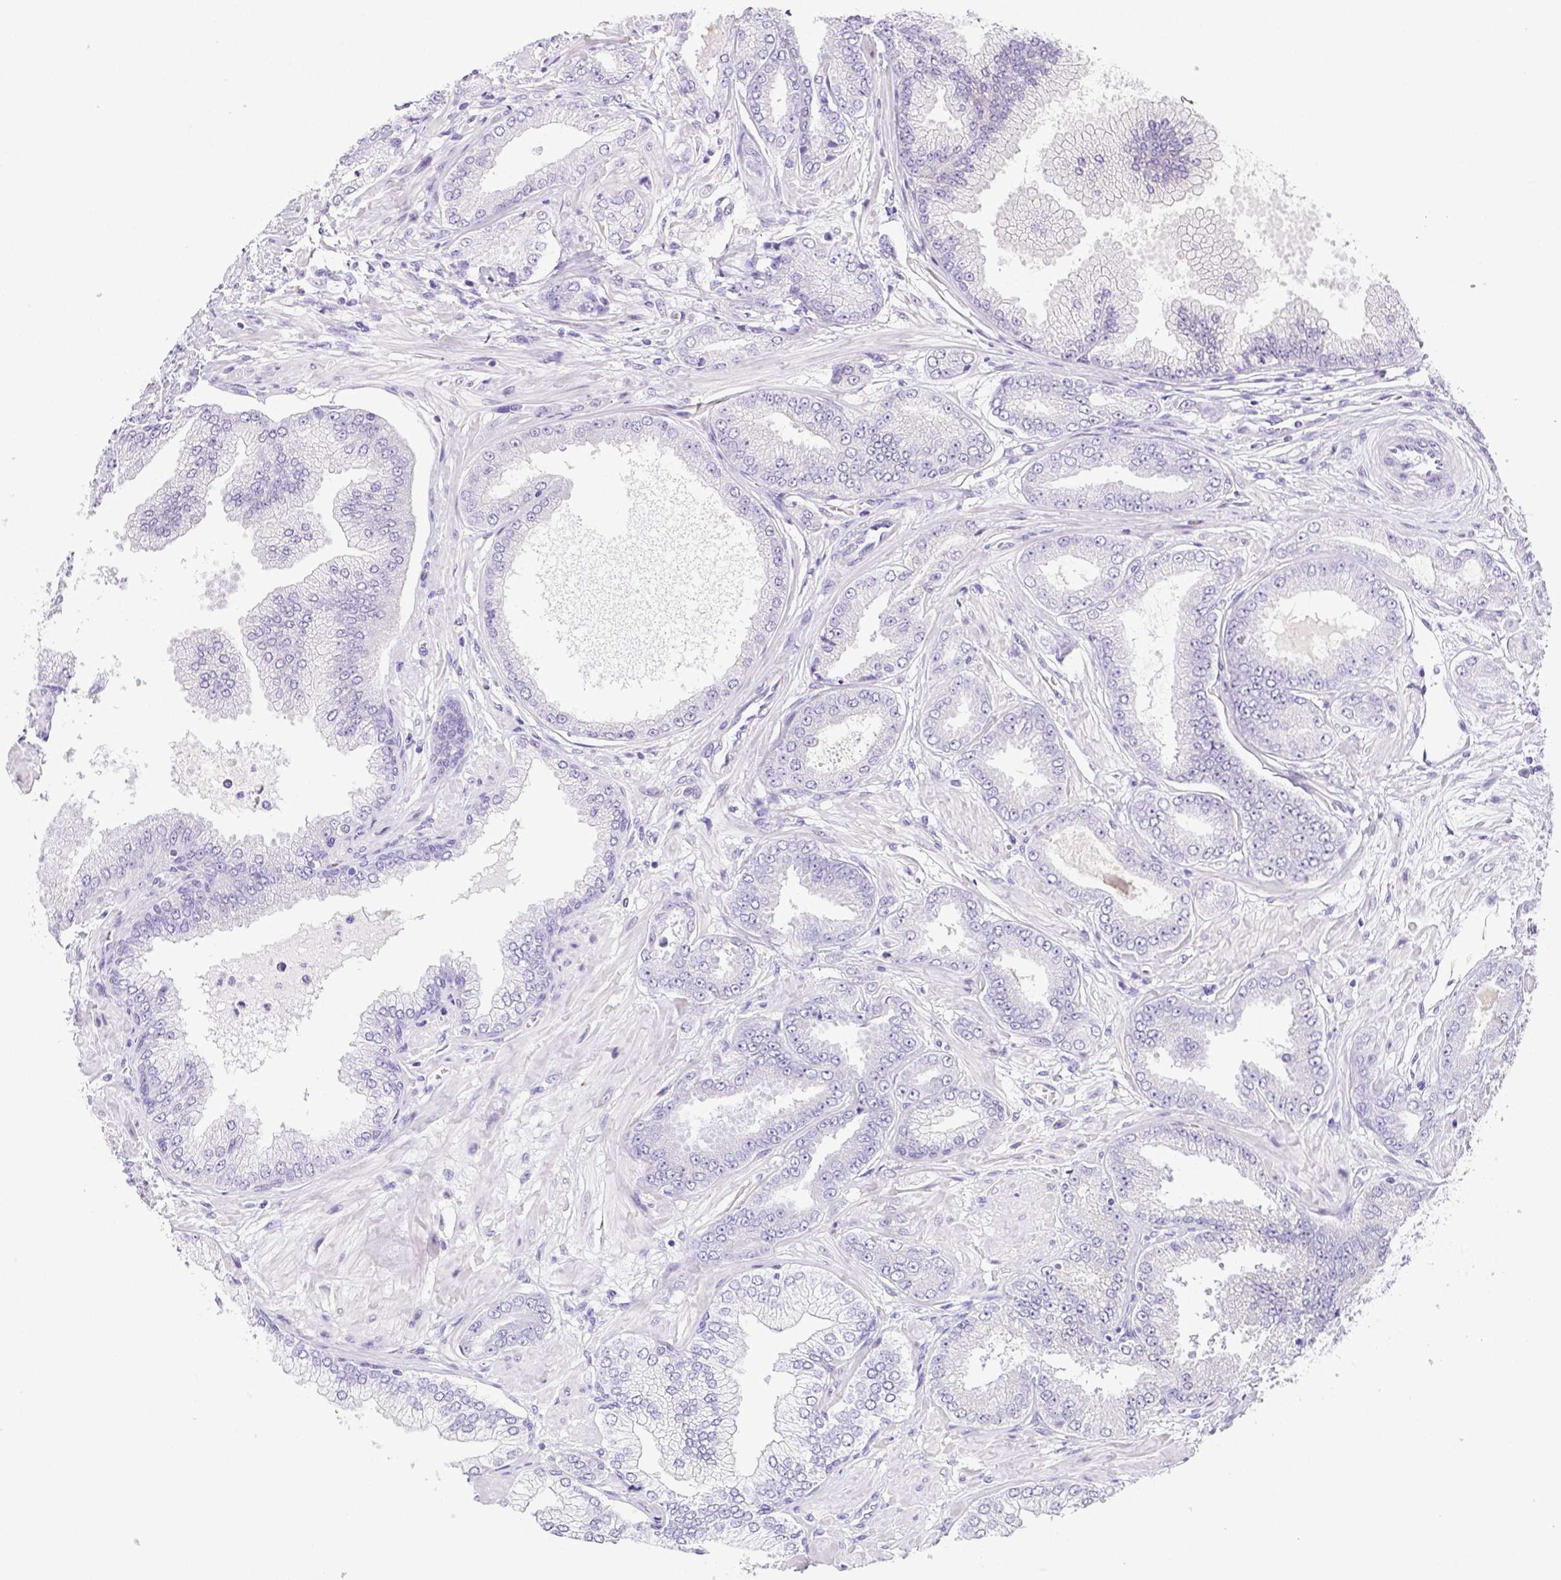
{"staining": {"intensity": "negative", "quantity": "none", "location": "none"}, "tissue": "prostate cancer", "cell_type": "Tumor cells", "image_type": "cancer", "snomed": [{"axis": "morphology", "description": "Adenocarcinoma, Low grade"}, {"axis": "topography", "description": "Prostate"}], "caption": "Immunohistochemical staining of adenocarcinoma (low-grade) (prostate) exhibits no significant positivity in tumor cells. The staining is performed using DAB brown chromogen with nuclei counter-stained in using hematoxylin.", "gene": "ARHGAP36", "patient": {"sex": "male", "age": 55}}